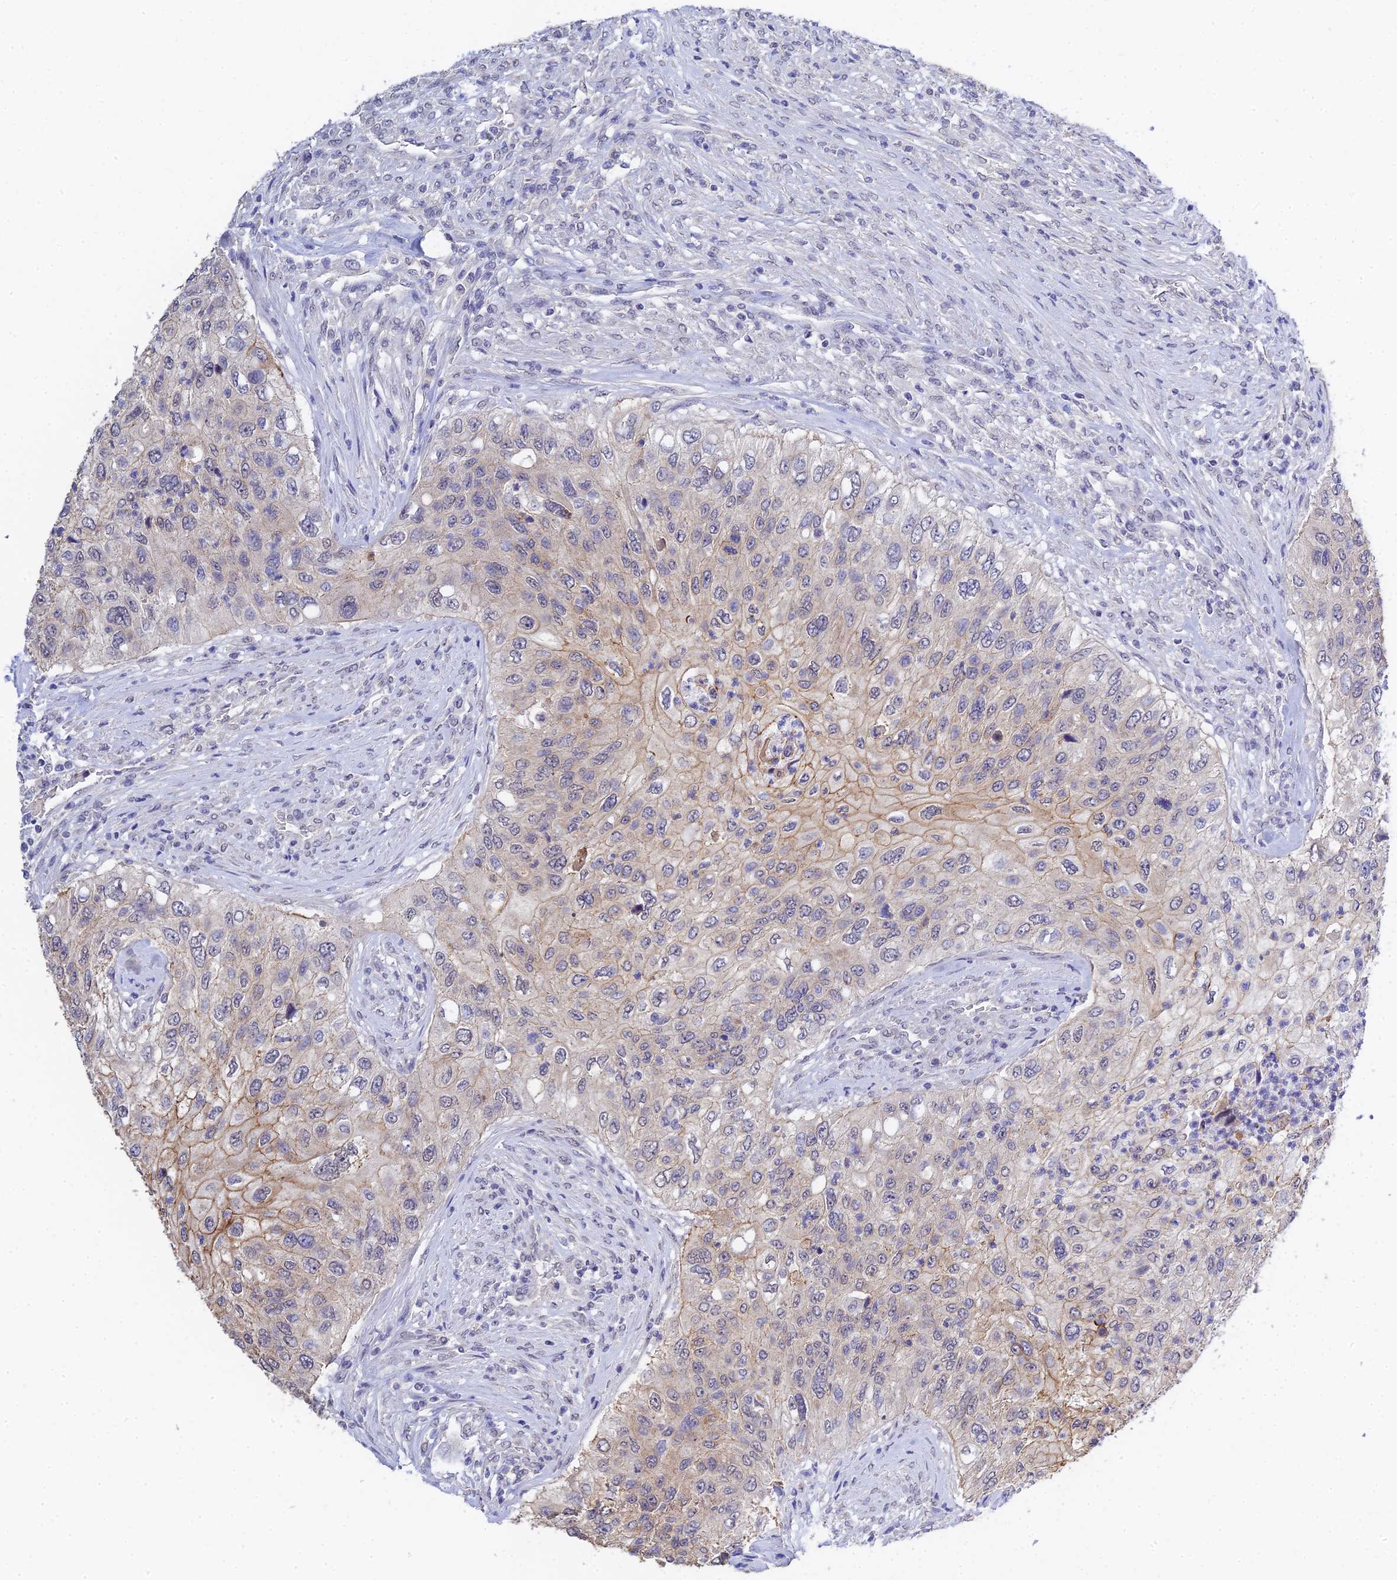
{"staining": {"intensity": "weak", "quantity": "25%-75%", "location": "cytoplasmic/membranous"}, "tissue": "urothelial cancer", "cell_type": "Tumor cells", "image_type": "cancer", "snomed": [{"axis": "morphology", "description": "Urothelial carcinoma, High grade"}, {"axis": "topography", "description": "Urinary bladder"}], "caption": "Protein analysis of high-grade urothelial carcinoma tissue shows weak cytoplasmic/membranous positivity in approximately 25%-75% of tumor cells. The protein is stained brown, and the nuclei are stained in blue (DAB IHC with brightfield microscopy, high magnification).", "gene": "HOXB1", "patient": {"sex": "female", "age": 60}}